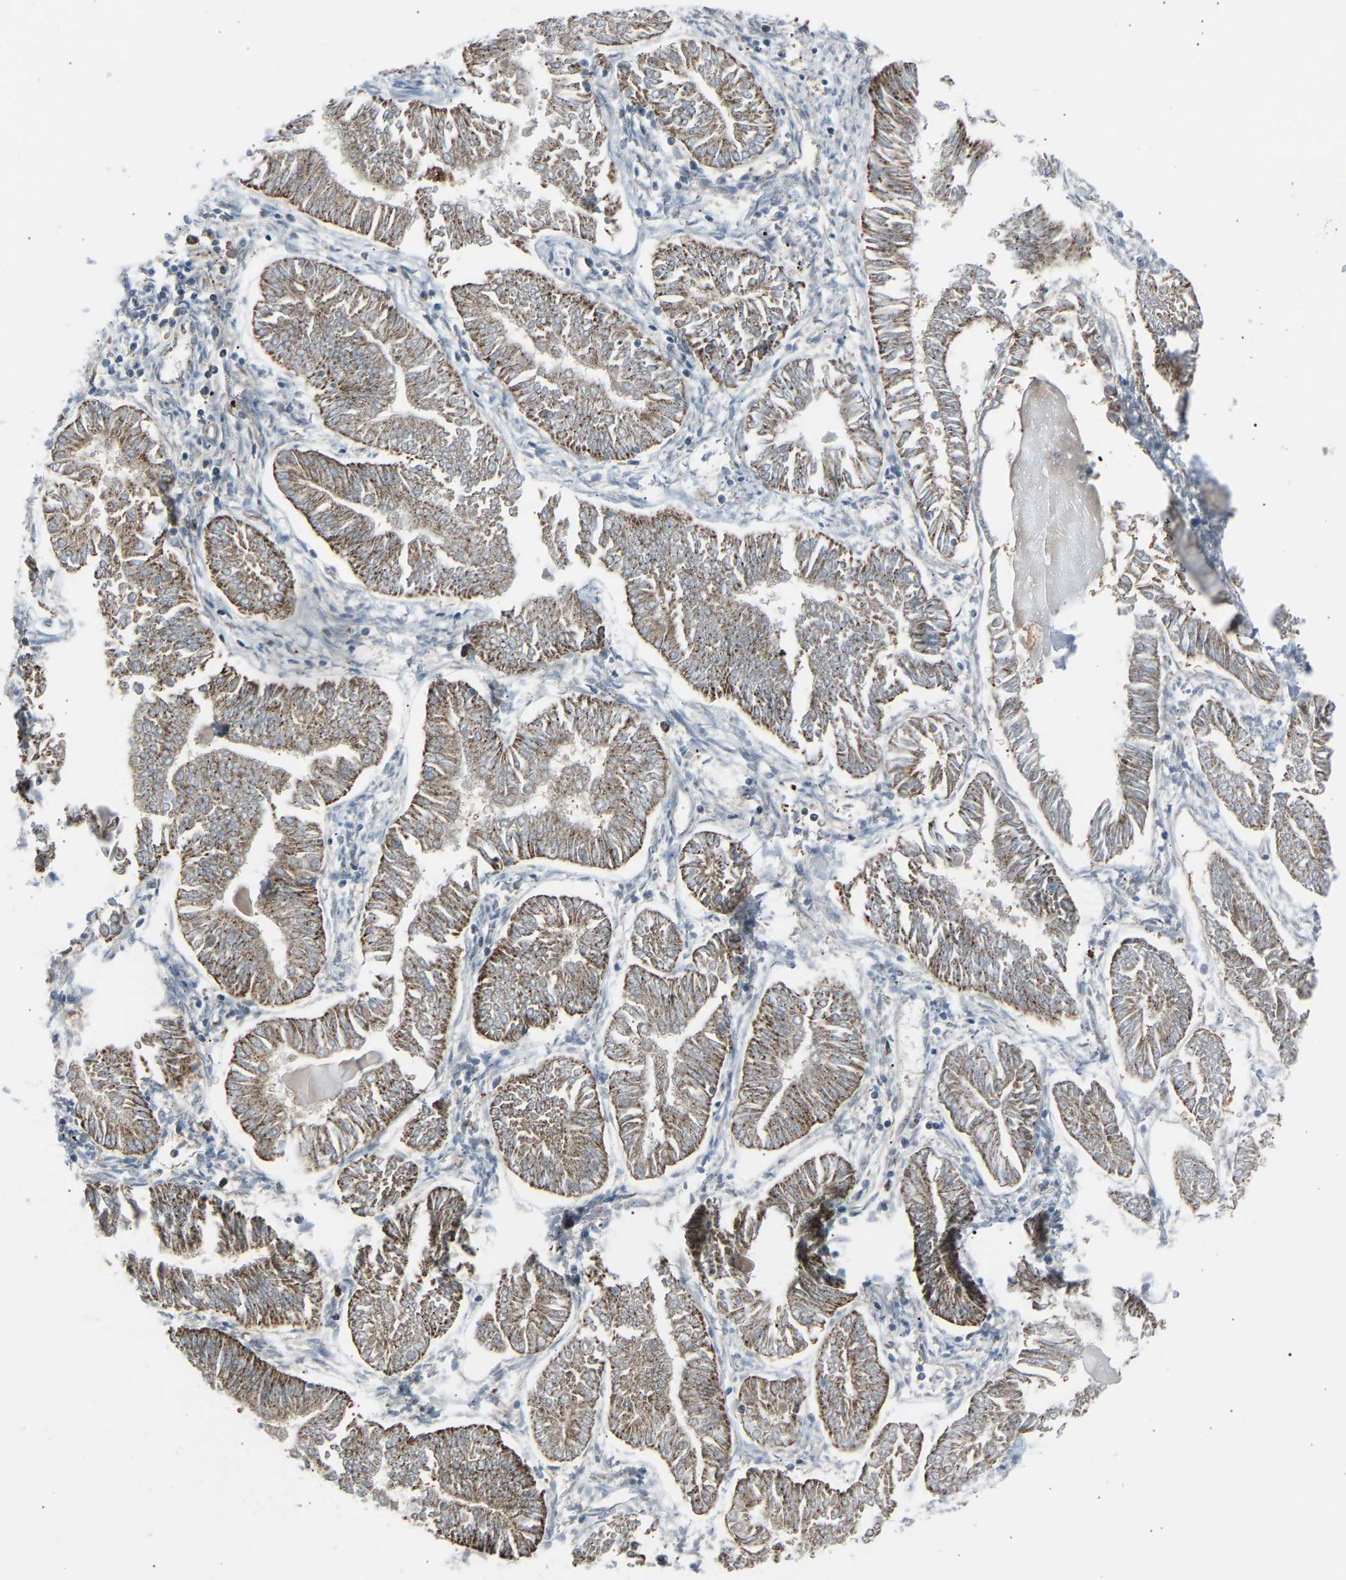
{"staining": {"intensity": "moderate", "quantity": ">75%", "location": "cytoplasmic/membranous"}, "tissue": "endometrial cancer", "cell_type": "Tumor cells", "image_type": "cancer", "snomed": [{"axis": "morphology", "description": "Adenocarcinoma, NOS"}, {"axis": "topography", "description": "Endometrium"}], "caption": "A brown stain labels moderate cytoplasmic/membranous positivity of a protein in endometrial cancer (adenocarcinoma) tumor cells.", "gene": "VPS41", "patient": {"sex": "female", "age": 53}}